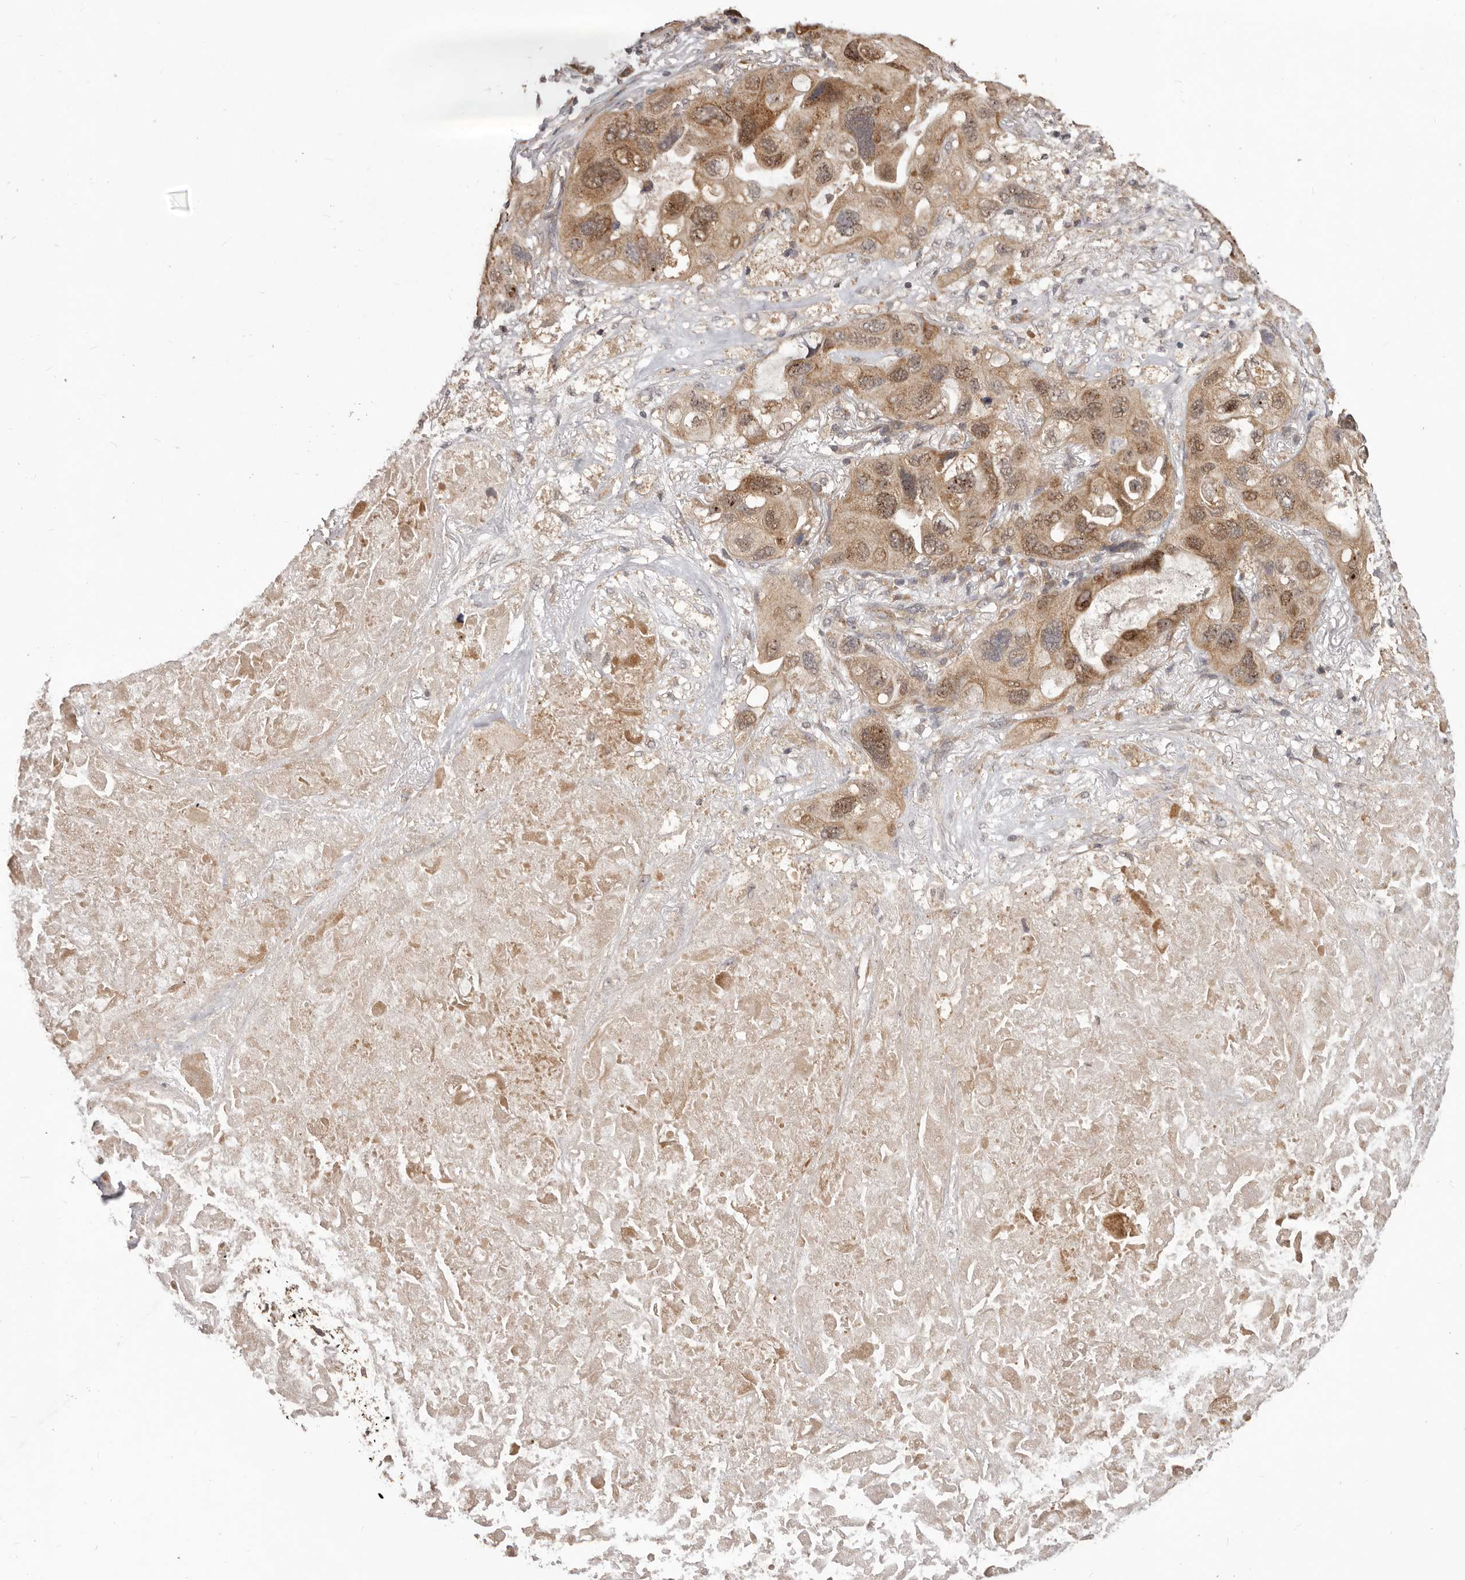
{"staining": {"intensity": "moderate", "quantity": ">75%", "location": "cytoplasmic/membranous,nuclear"}, "tissue": "lung cancer", "cell_type": "Tumor cells", "image_type": "cancer", "snomed": [{"axis": "morphology", "description": "Squamous cell carcinoma, NOS"}, {"axis": "topography", "description": "Lung"}], "caption": "Moderate cytoplasmic/membranous and nuclear expression for a protein is identified in about >75% of tumor cells of lung cancer (squamous cell carcinoma) using IHC.", "gene": "MTO1", "patient": {"sex": "female", "age": 73}}